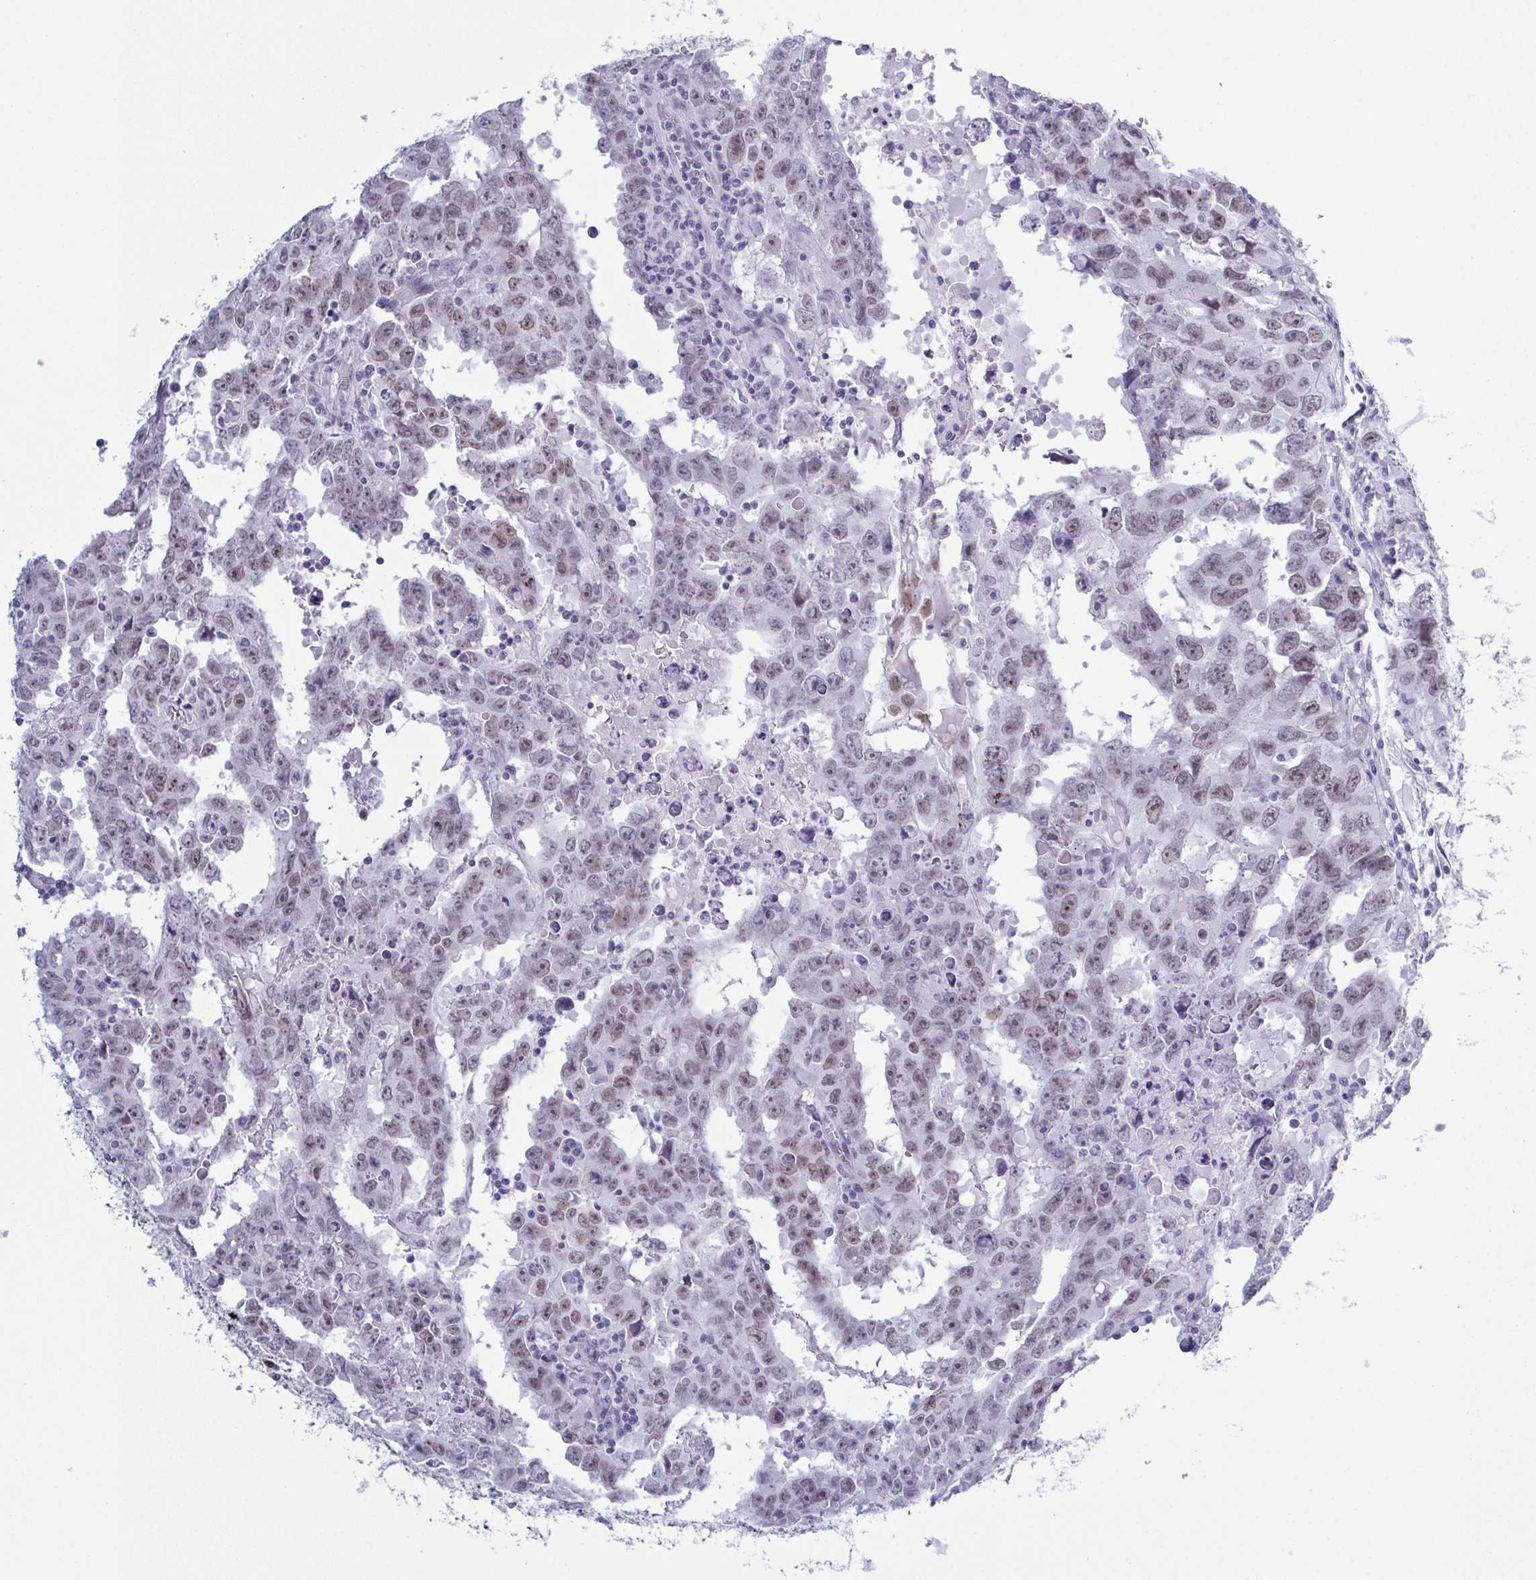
{"staining": {"intensity": "moderate", "quantity": "25%-75%", "location": "nuclear"}, "tissue": "testis cancer", "cell_type": "Tumor cells", "image_type": "cancer", "snomed": [{"axis": "morphology", "description": "Carcinoma, Embryonal, NOS"}, {"axis": "topography", "description": "Testis"}], "caption": "An immunohistochemistry image of tumor tissue is shown. Protein staining in brown labels moderate nuclear positivity in testis cancer (embryonal carcinoma) within tumor cells. (brown staining indicates protein expression, while blue staining denotes nuclei).", "gene": "SUGP2", "patient": {"sex": "male", "age": 22}}